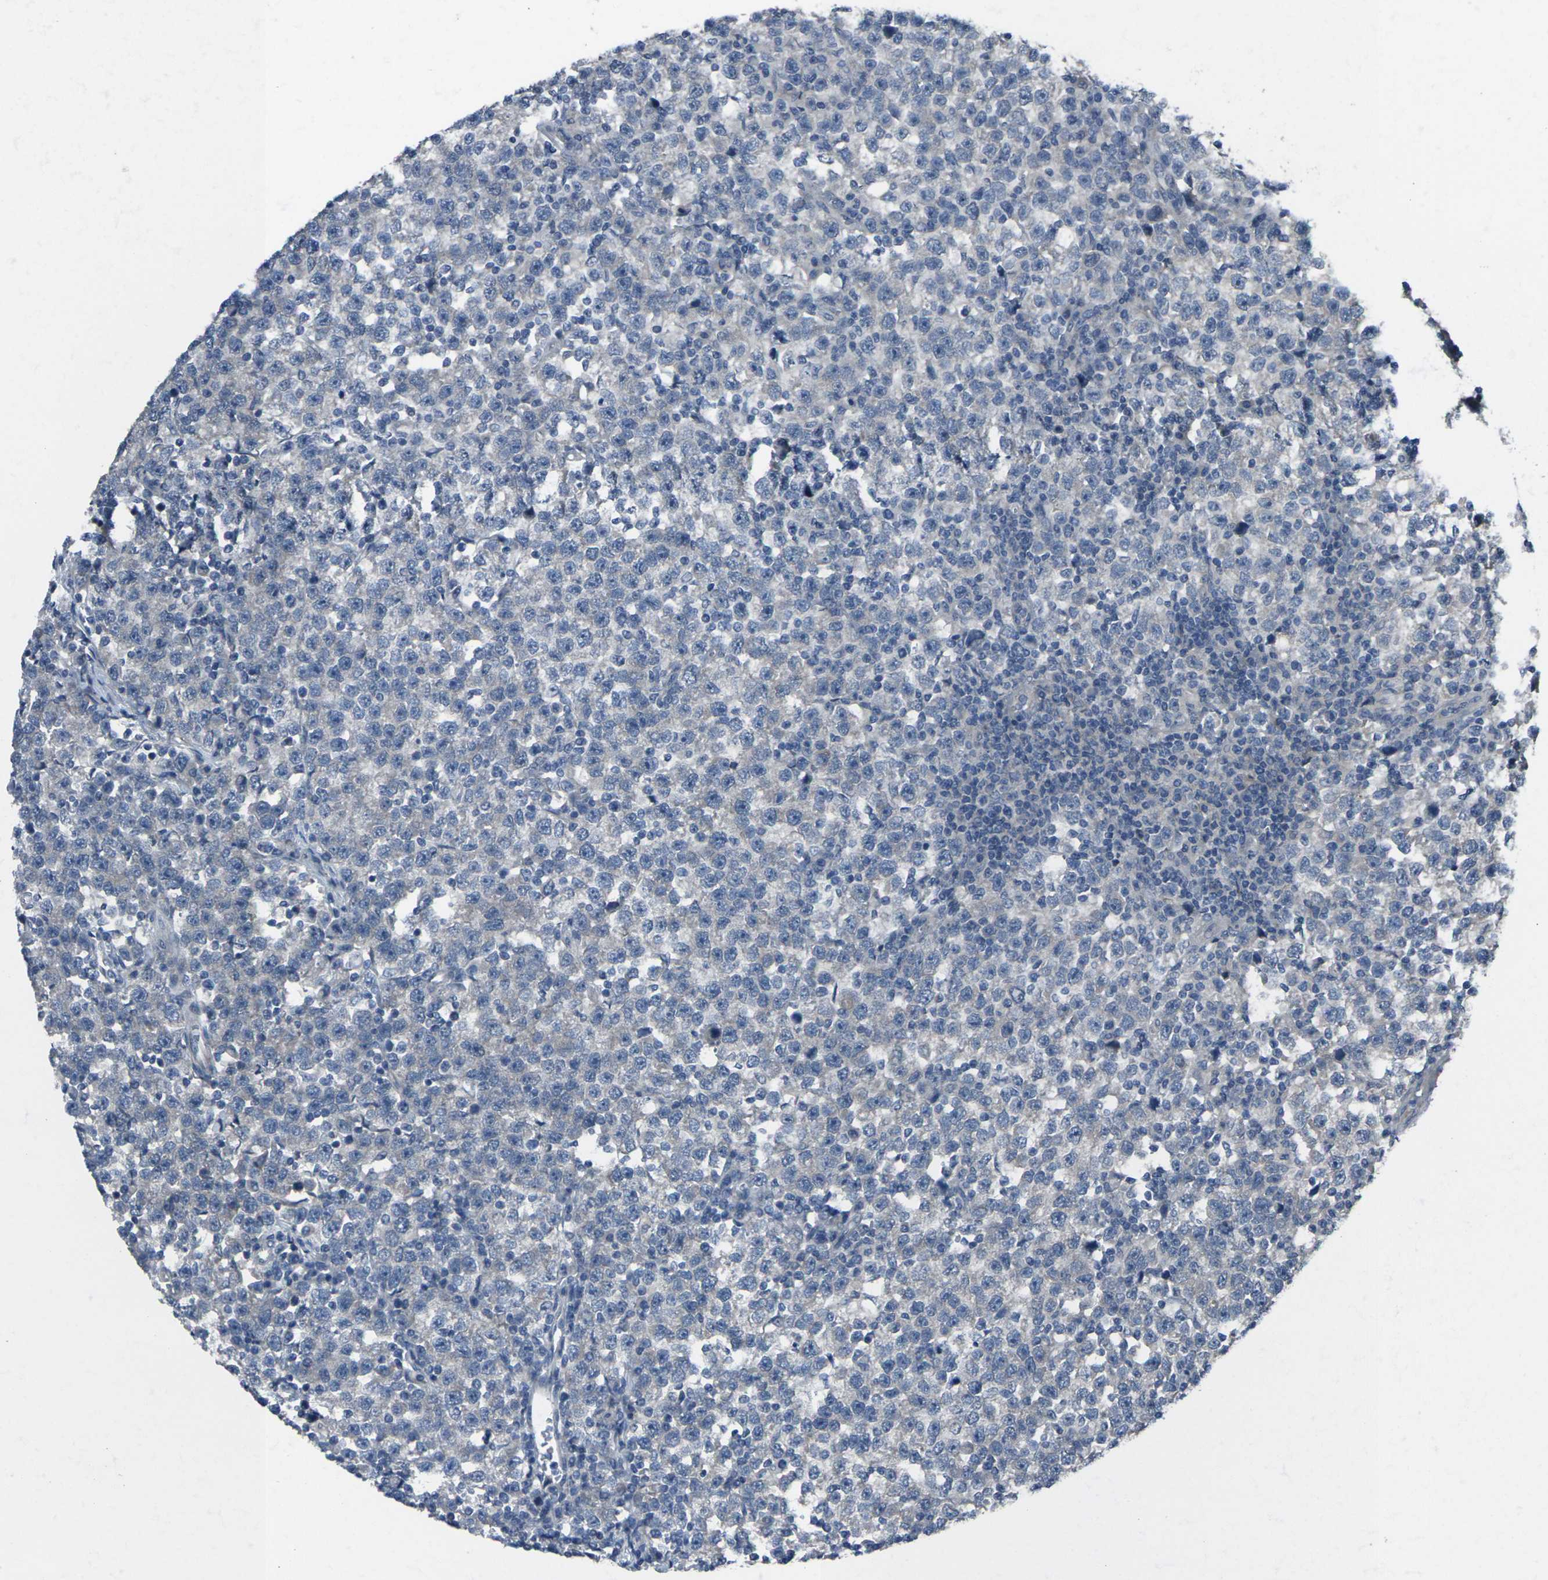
{"staining": {"intensity": "negative", "quantity": "none", "location": "none"}, "tissue": "testis cancer", "cell_type": "Tumor cells", "image_type": "cancer", "snomed": [{"axis": "morphology", "description": "Seminoma, NOS"}, {"axis": "topography", "description": "Testis"}], "caption": "Testis cancer (seminoma) was stained to show a protein in brown. There is no significant expression in tumor cells. Nuclei are stained in blue.", "gene": "CCR10", "patient": {"sex": "male", "age": 43}}